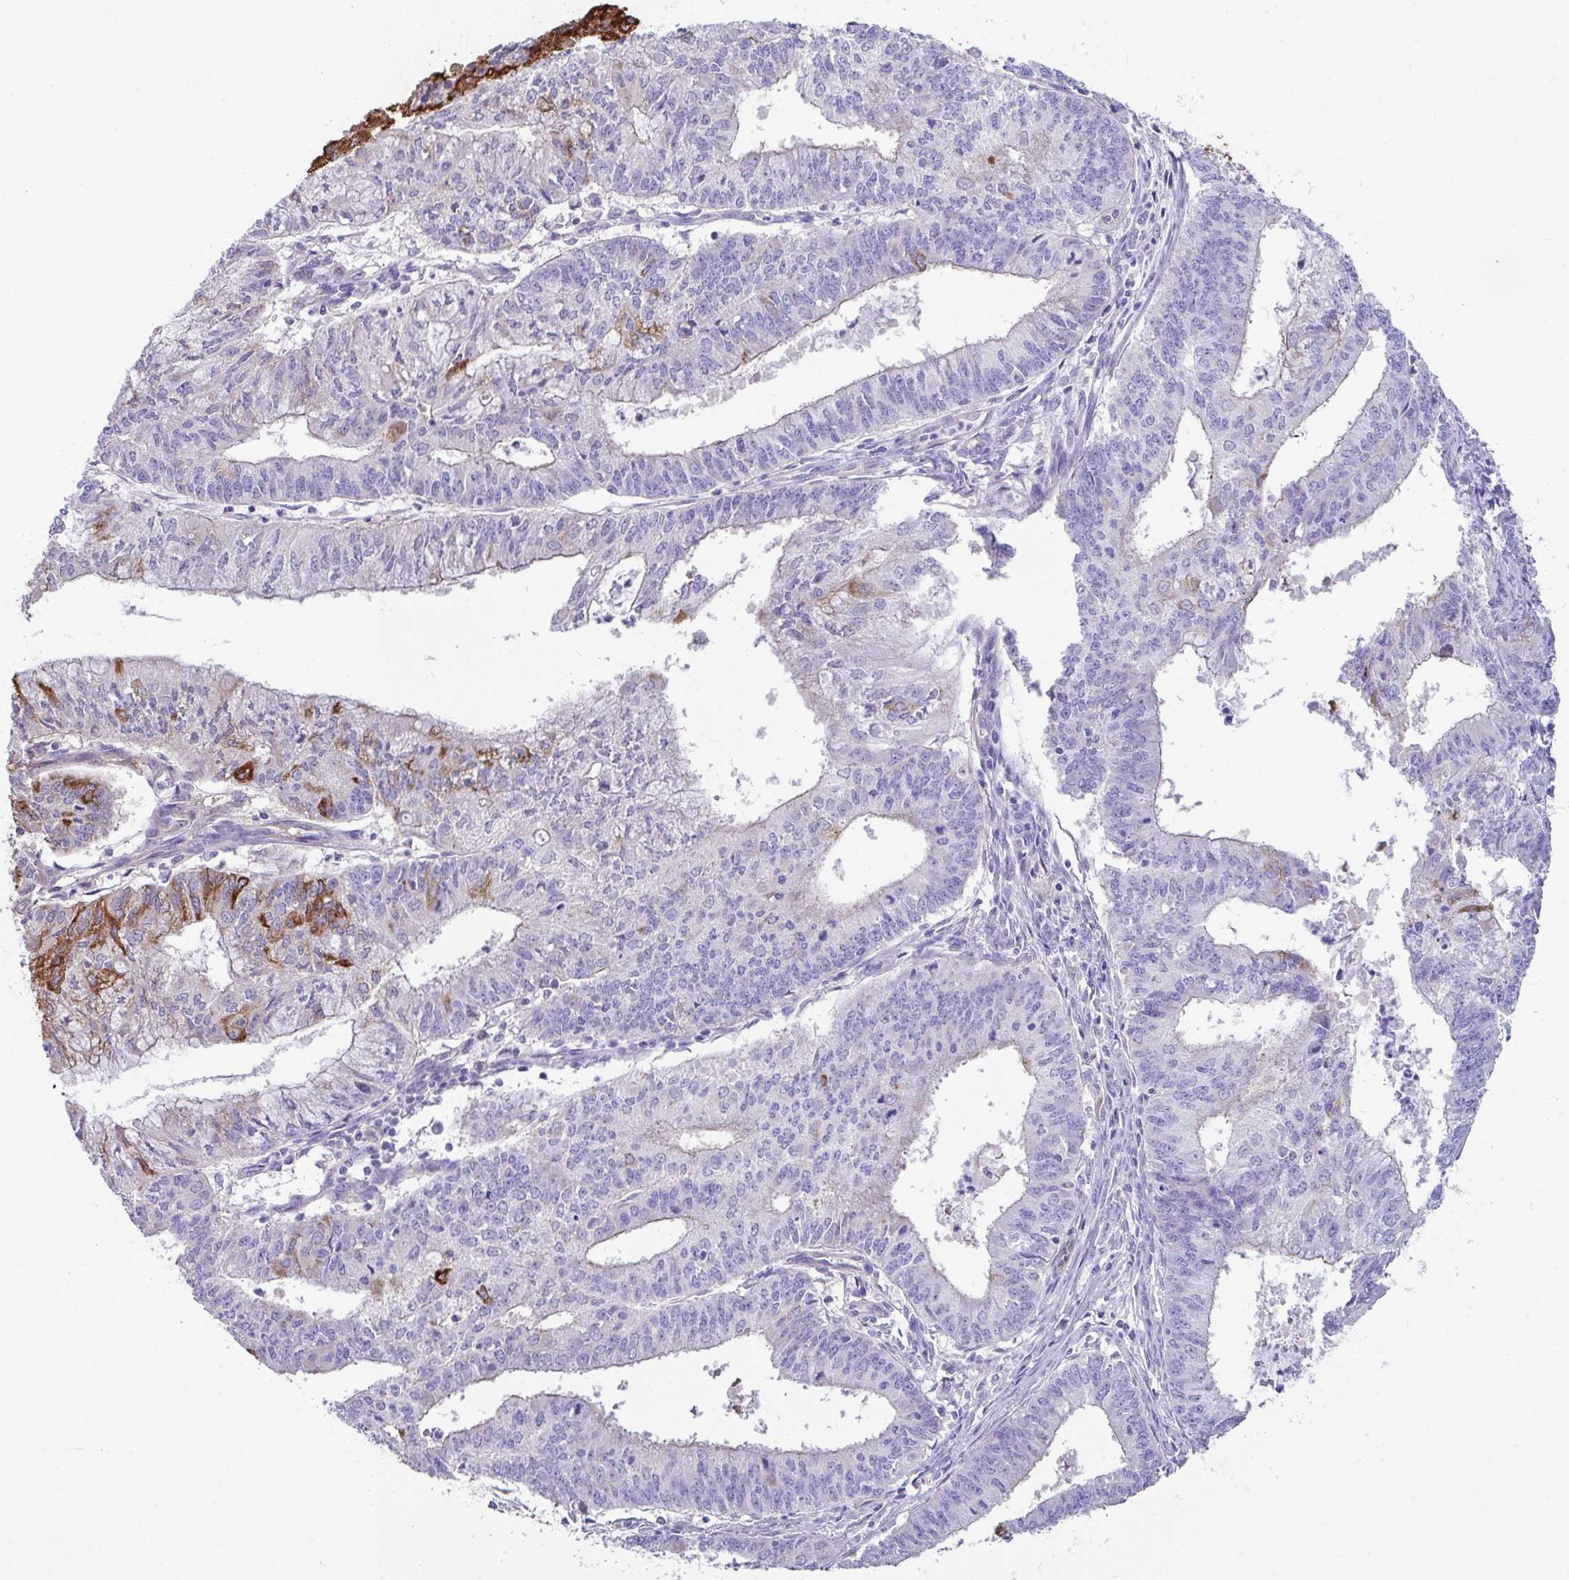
{"staining": {"intensity": "moderate", "quantity": "<25%", "location": "cytoplasmic/membranous"}, "tissue": "endometrial cancer", "cell_type": "Tumor cells", "image_type": "cancer", "snomed": [{"axis": "morphology", "description": "Adenocarcinoma, NOS"}, {"axis": "topography", "description": "Endometrium"}], "caption": "Human endometrial cancer (adenocarcinoma) stained for a protein (brown) reveals moderate cytoplasmic/membranous positive staining in about <25% of tumor cells.", "gene": "ZNF813", "patient": {"sex": "female", "age": 61}}